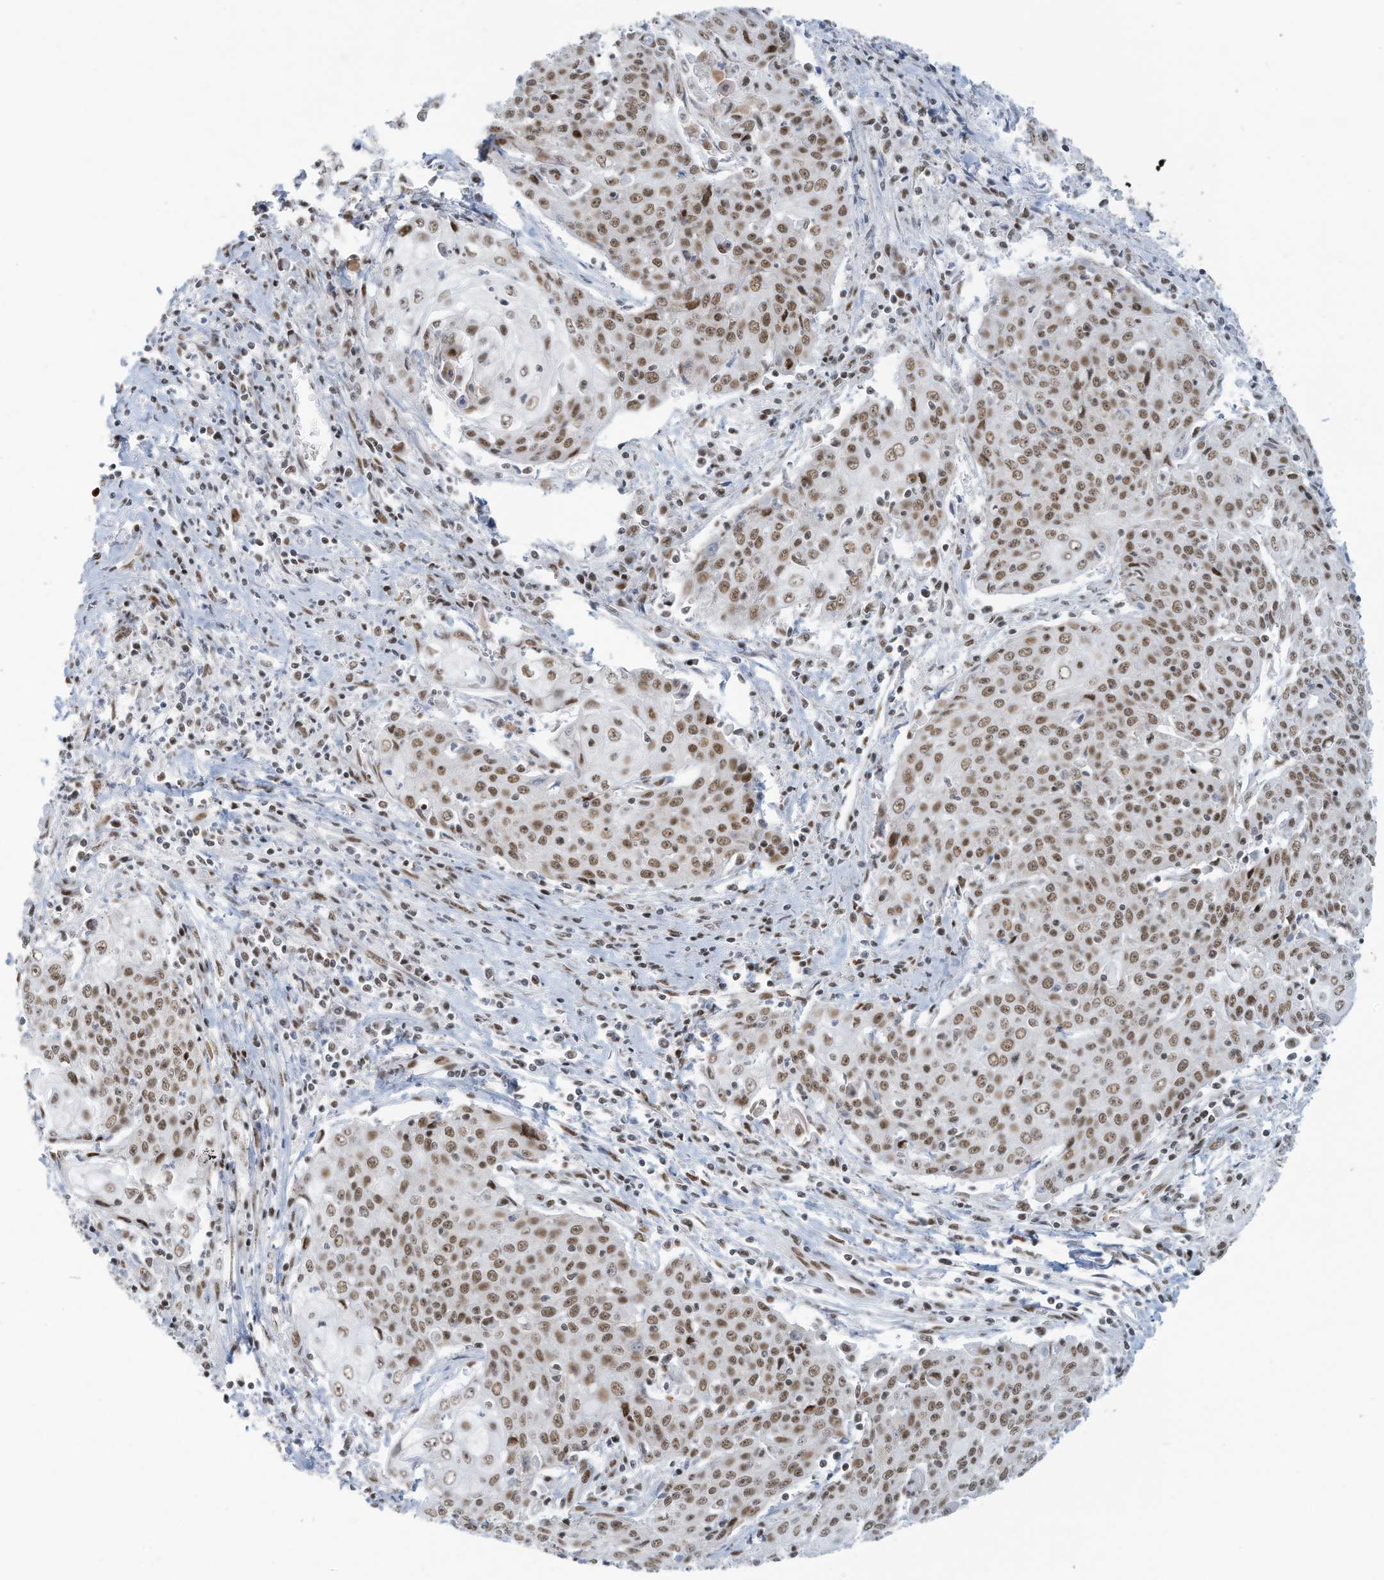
{"staining": {"intensity": "moderate", "quantity": ">75%", "location": "nuclear"}, "tissue": "cervical cancer", "cell_type": "Tumor cells", "image_type": "cancer", "snomed": [{"axis": "morphology", "description": "Squamous cell carcinoma, NOS"}, {"axis": "topography", "description": "Cervix"}], "caption": "Immunohistochemical staining of cervical cancer demonstrates medium levels of moderate nuclear positivity in about >75% of tumor cells.", "gene": "ECT2L", "patient": {"sex": "female", "age": 48}}